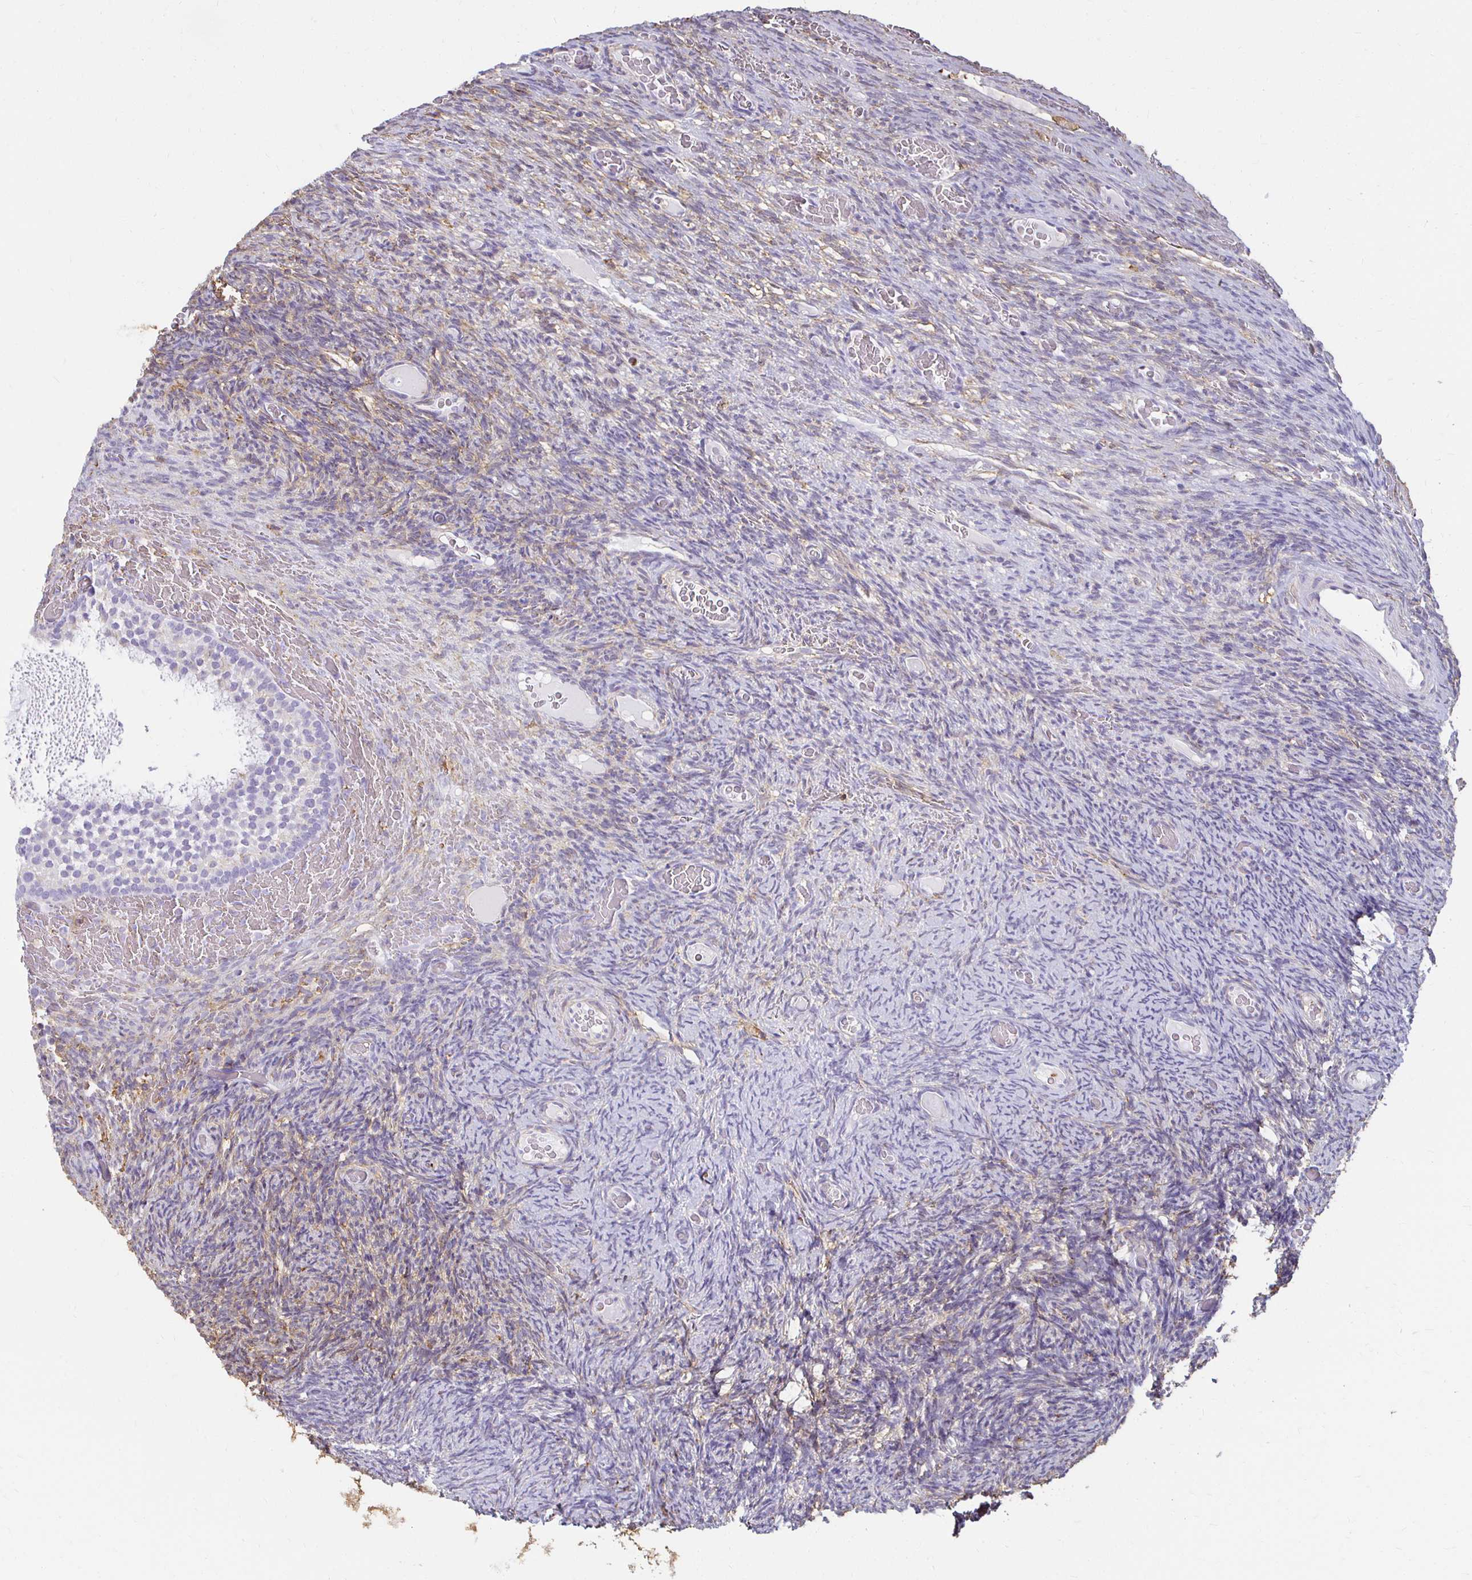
{"staining": {"intensity": "negative", "quantity": "none", "location": "none"}, "tissue": "ovary", "cell_type": "Follicle cells", "image_type": "normal", "snomed": [{"axis": "morphology", "description": "Normal tissue, NOS"}, {"axis": "topography", "description": "Ovary"}], "caption": "A high-resolution image shows immunohistochemistry staining of unremarkable ovary, which exhibits no significant positivity in follicle cells.", "gene": "TAS1R3", "patient": {"sex": "female", "age": 34}}